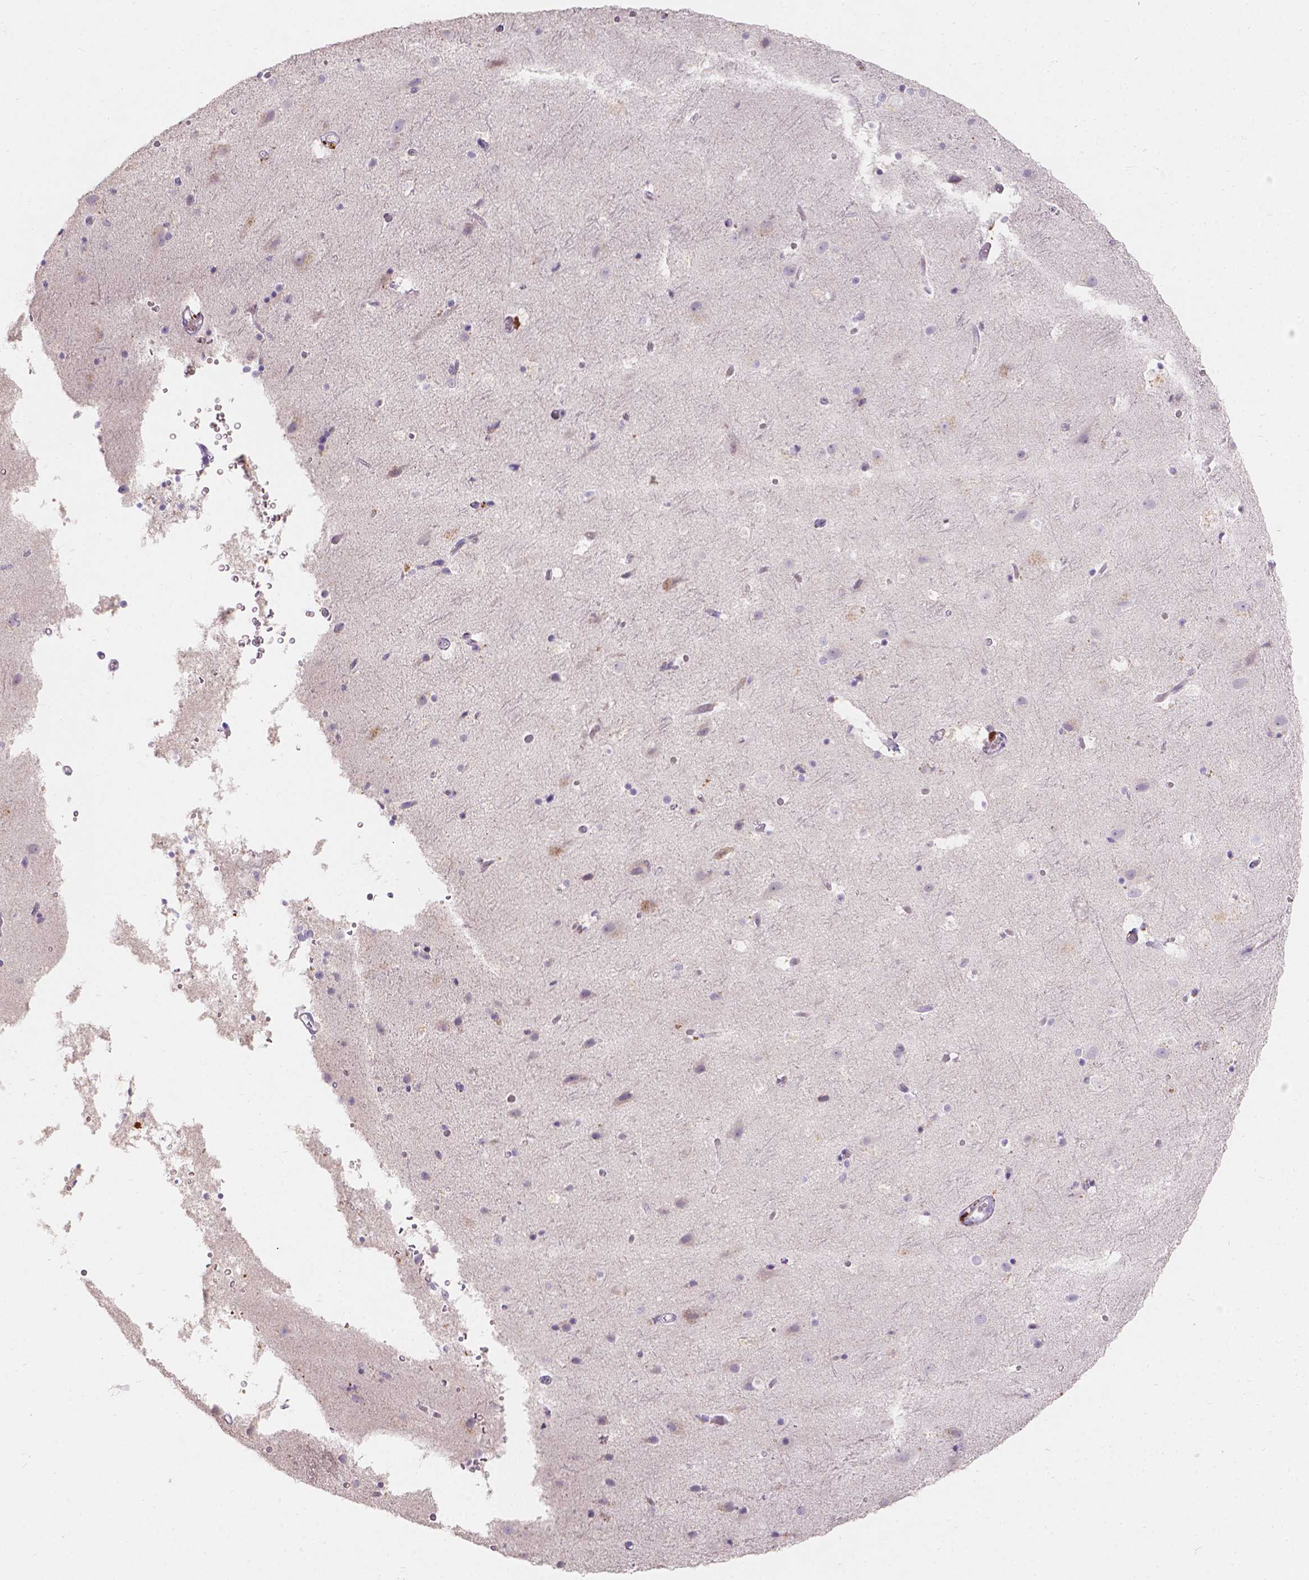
{"staining": {"intensity": "negative", "quantity": "none", "location": "none"}, "tissue": "cerebral cortex", "cell_type": "Endothelial cells", "image_type": "normal", "snomed": [{"axis": "morphology", "description": "Normal tissue, NOS"}, {"axis": "topography", "description": "Cerebral cortex"}], "caption": "High magnification brightfield microscopy of normal cerebral cortex stained with DAB (3,3'-diaminobenzidine) (brown) and counterstained with hematoxylin (blue): endothelial cells show no significant expression.", "gene": "DCAF4L1", "patient": {"sex": "female", "age": 52}}